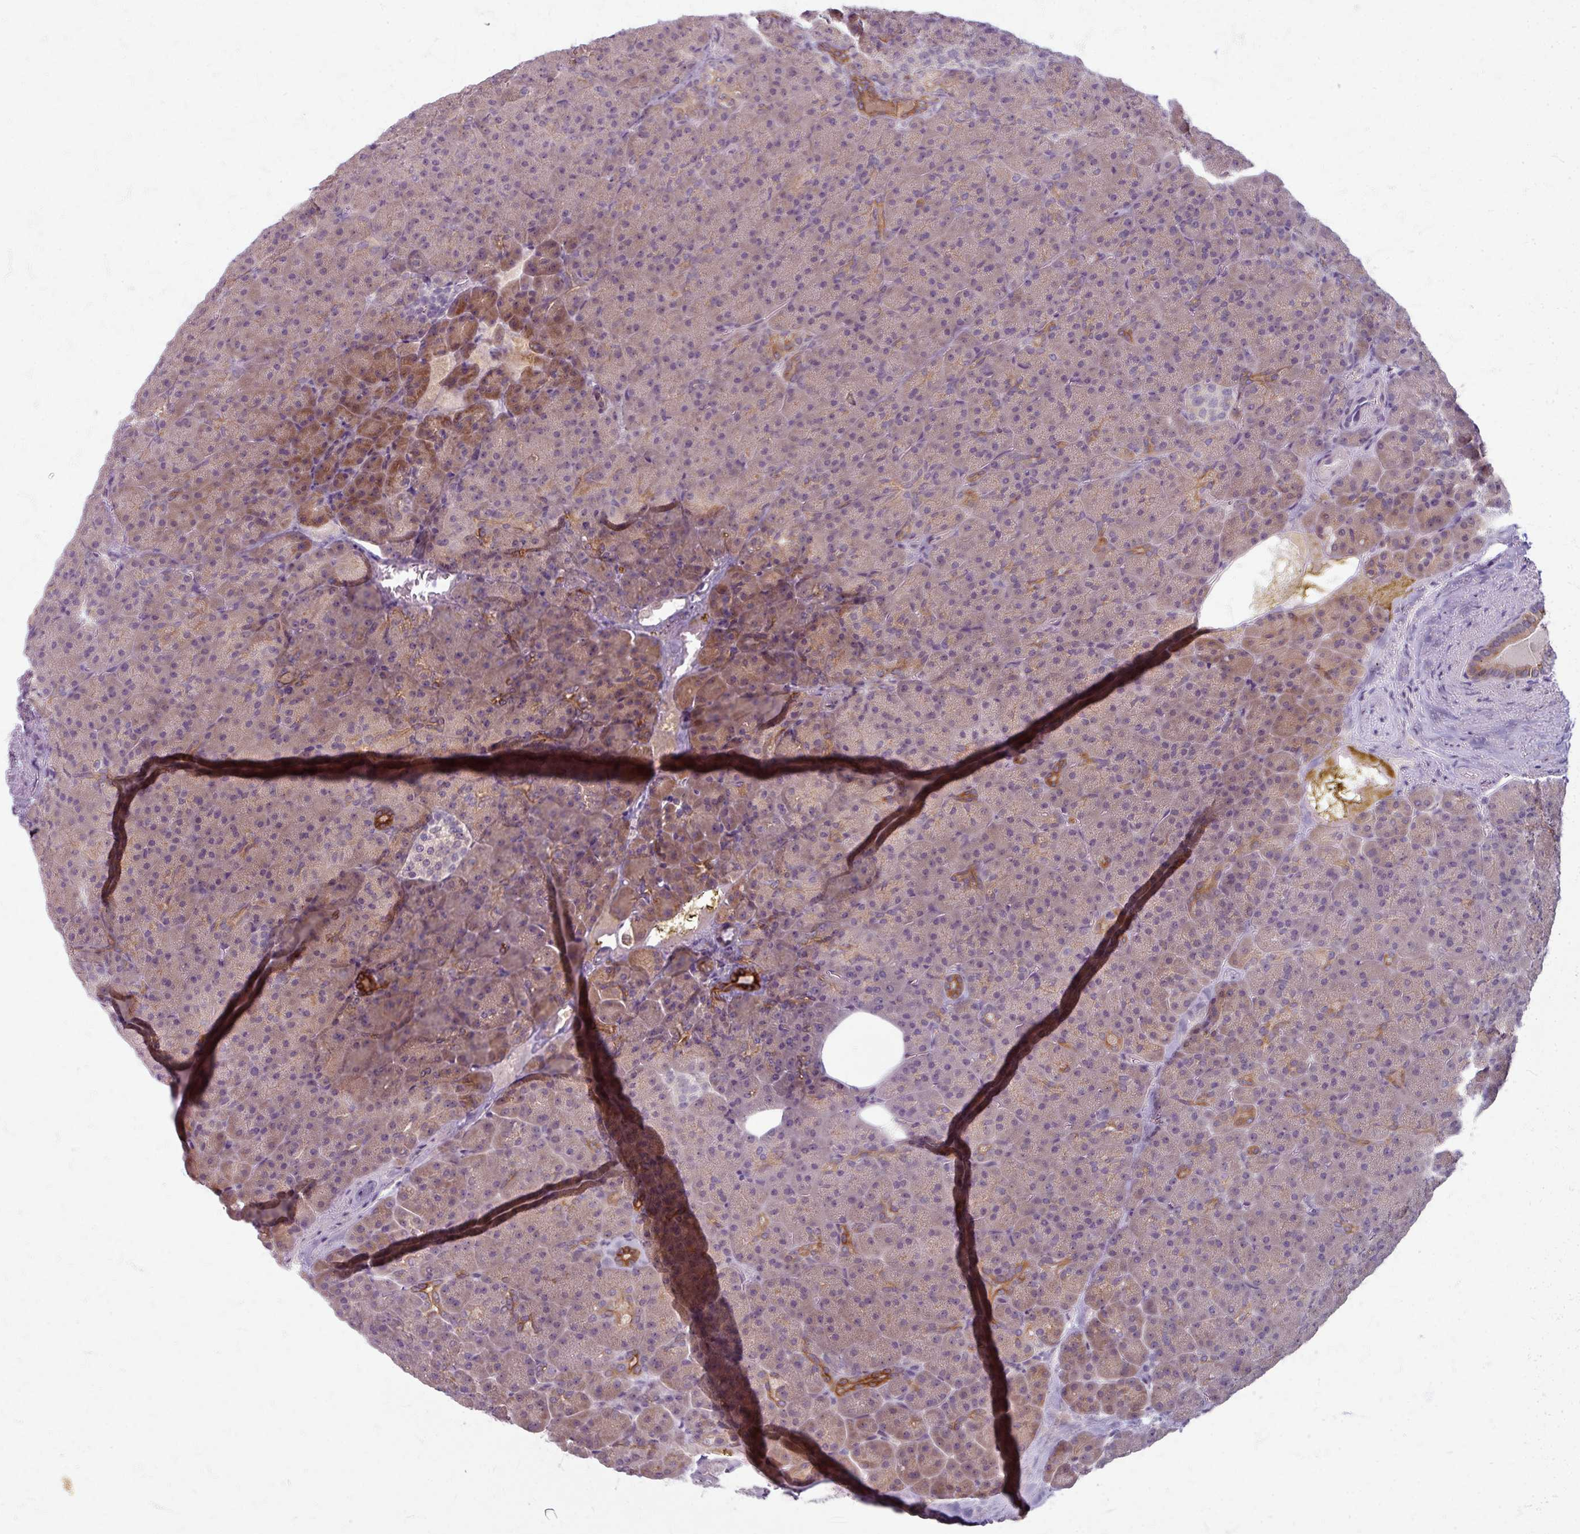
{"staining": {"intensity": "strong", "quantity": "25%-75%", "location": "cytoplasmic/membranous"}, "tissue": "pancreas", "cell_type": "Exocrine glandular cells", "image_type": "normal", "snomed": [{"axis": "morphology", "description": "Normal tissue, NOS"}, {"axis": "topography", "description": "Pancreas"}], "caption": "This histopathology image displays immunohistochemistry (IHC) staining of normal pancreas, with high strong cytoplasmic/membranous positivity in approximately 25%-75% of exocrine glandular cells.", "gene": "TTLL7", "patient": {"sex": "female", "age": 74}}